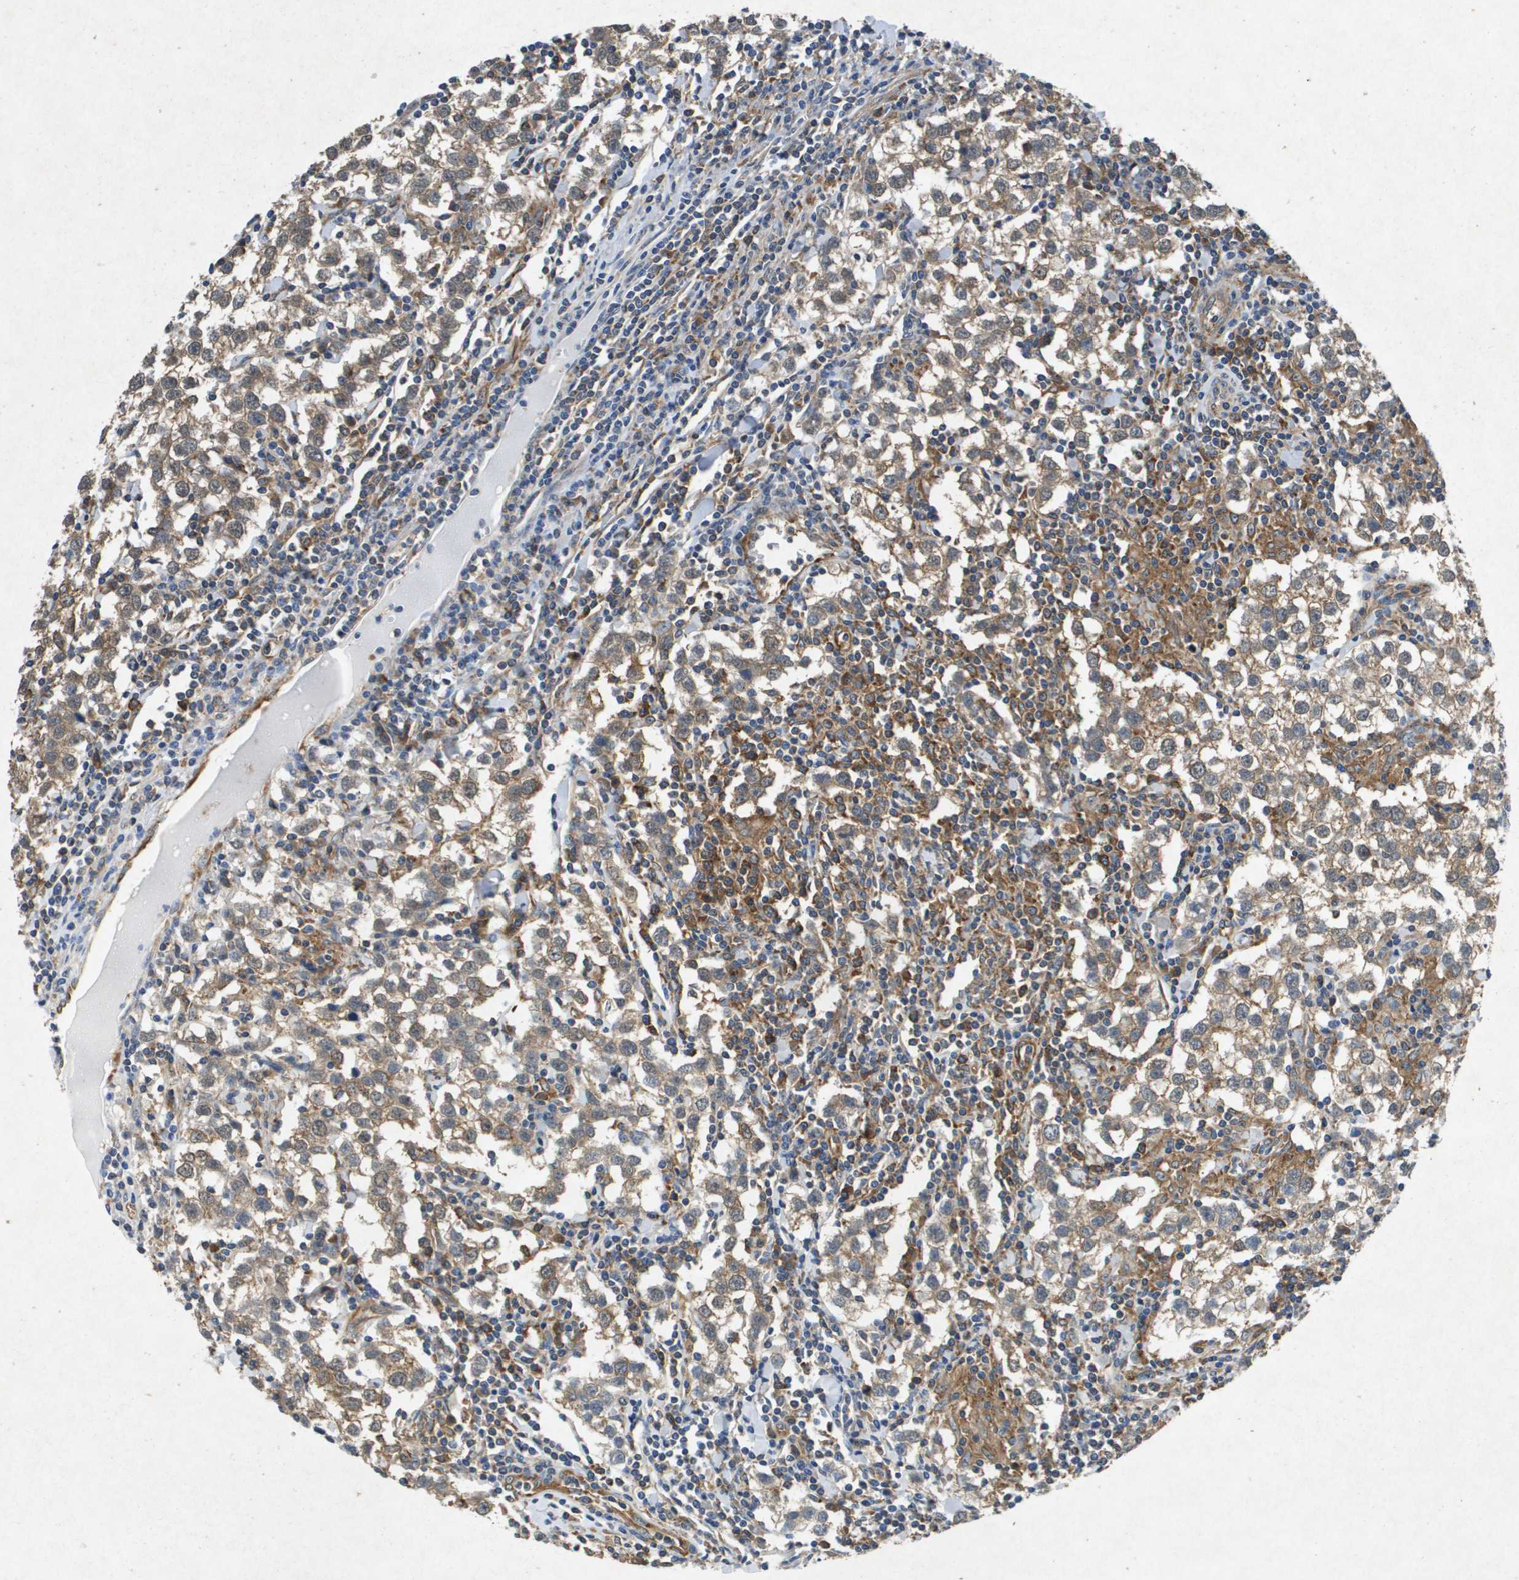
{"staining": {"intensity": "moderate", "quantity": ">75%", "location": "cytoplasmic/membranous"}, "tissue": "testis cancer", "cell_type": "Tumor cells", "image_type": "cancer", "snomed": [{"axis": "morphology", "description": "Seminoma, NOS"}, {"axis": "morphology", "description": "Carcinoma, Embryonal, NOS"}, {"axis": "topography", "description": "Testis"}], "caption": "IHC micrograph of embryonal carcinoma (testis) stained for a protein (brown), which demonstrates medium levels of moderate cytoplasmic/membranous staining in approximately >75% of tumor cells.", "gene": "PTPRT", "patient": {"sex": "male", "age": 36}}